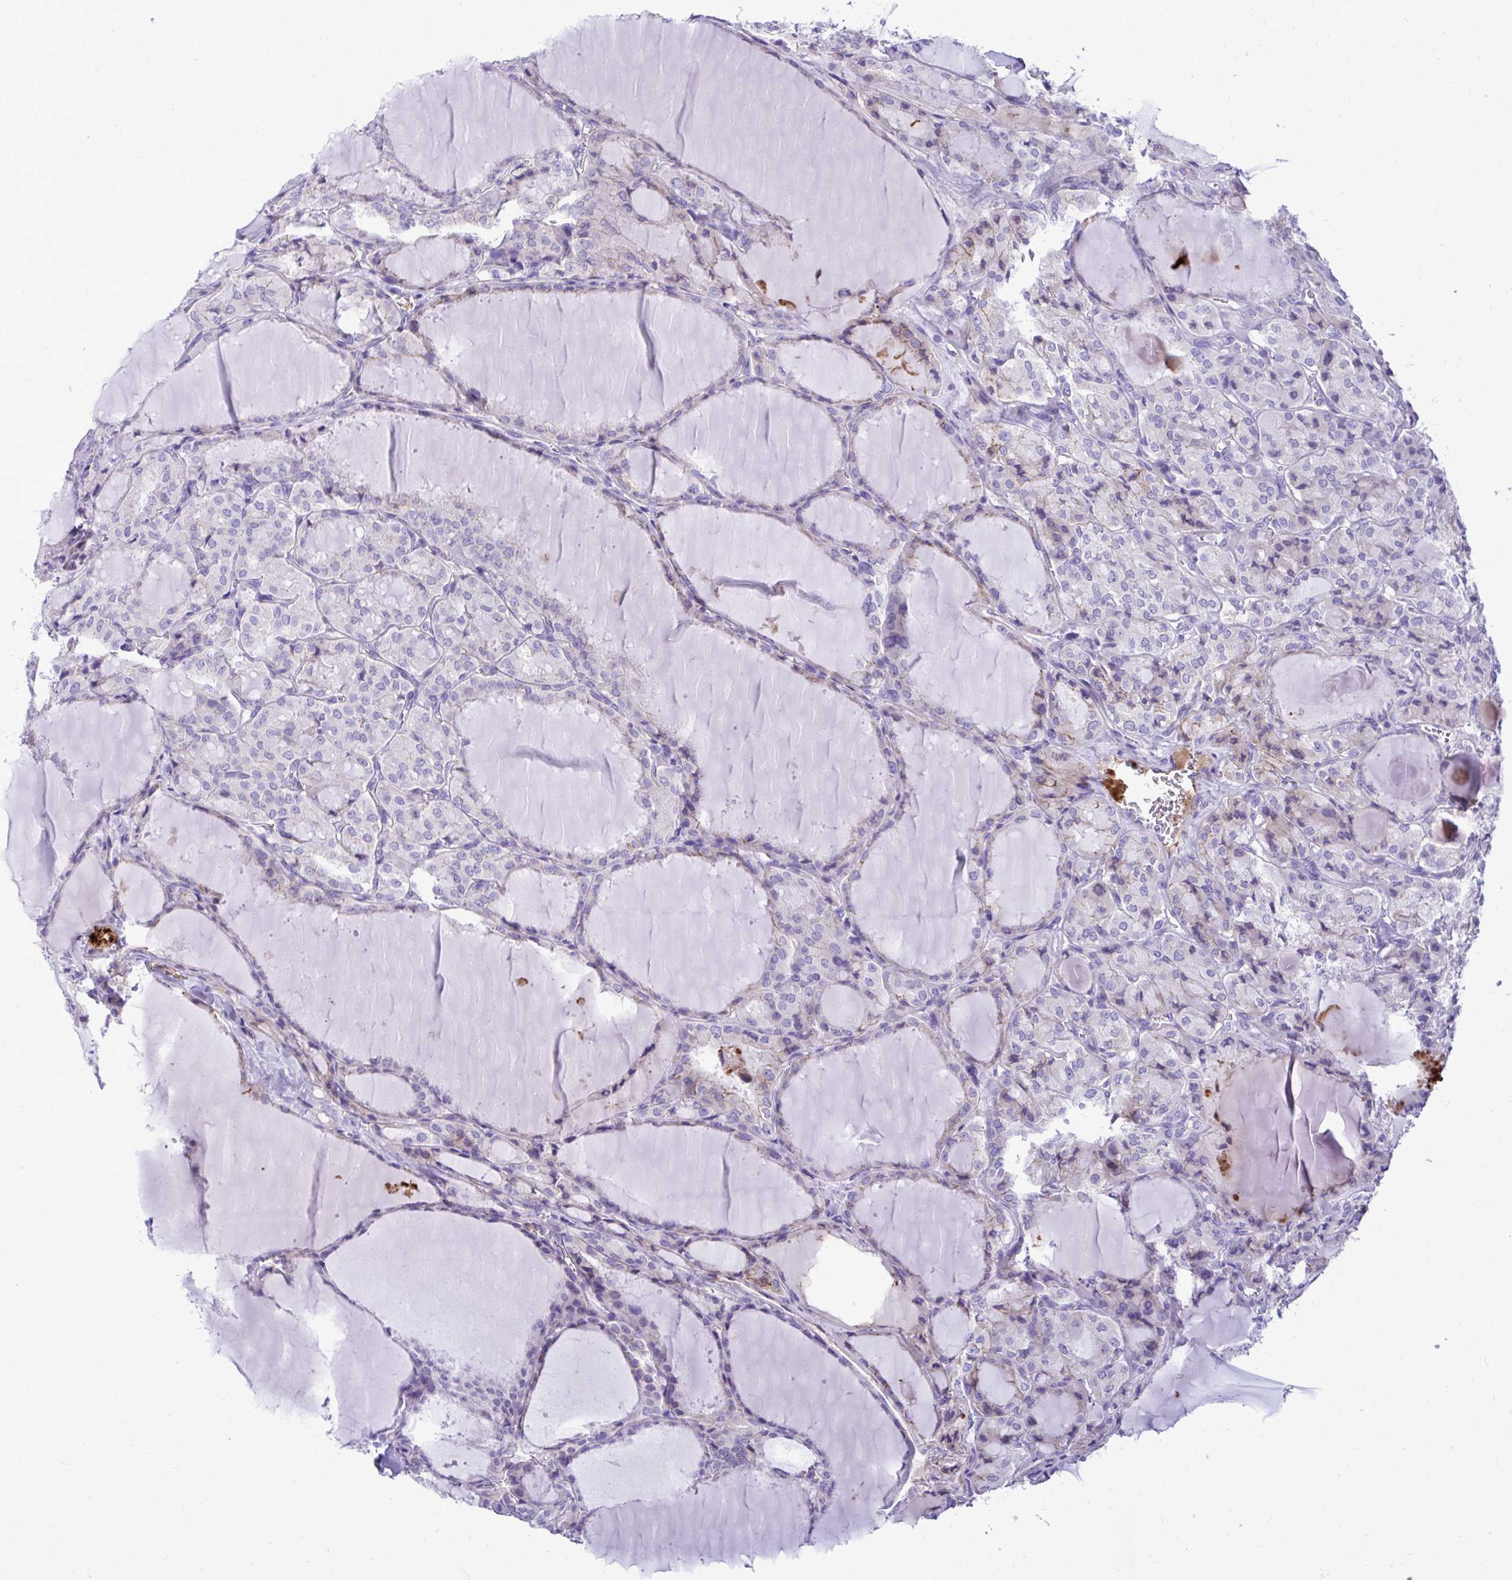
{"staining": {"intensity": "negative", "quantity": "none", "location": "none"}, "tissue": "thyroid cancer", "cell_type": "Tumor cells", "image_type": "cancer", "snomed": [{"axis": "morphology", "description": "Papillary adenocarcinoma, NOS"}, {"axis": "topography", "description": "Thyroid gland"}], "caption": "Immunohistochemistry (IHC) photomicrograph of thyroid cancer (papillary adenocarcinoma) stained for a protein (brown), which exhibits no staining in tumor cells.", "gene": "HRG", "patient": {"sex": "male", "age": 87}}